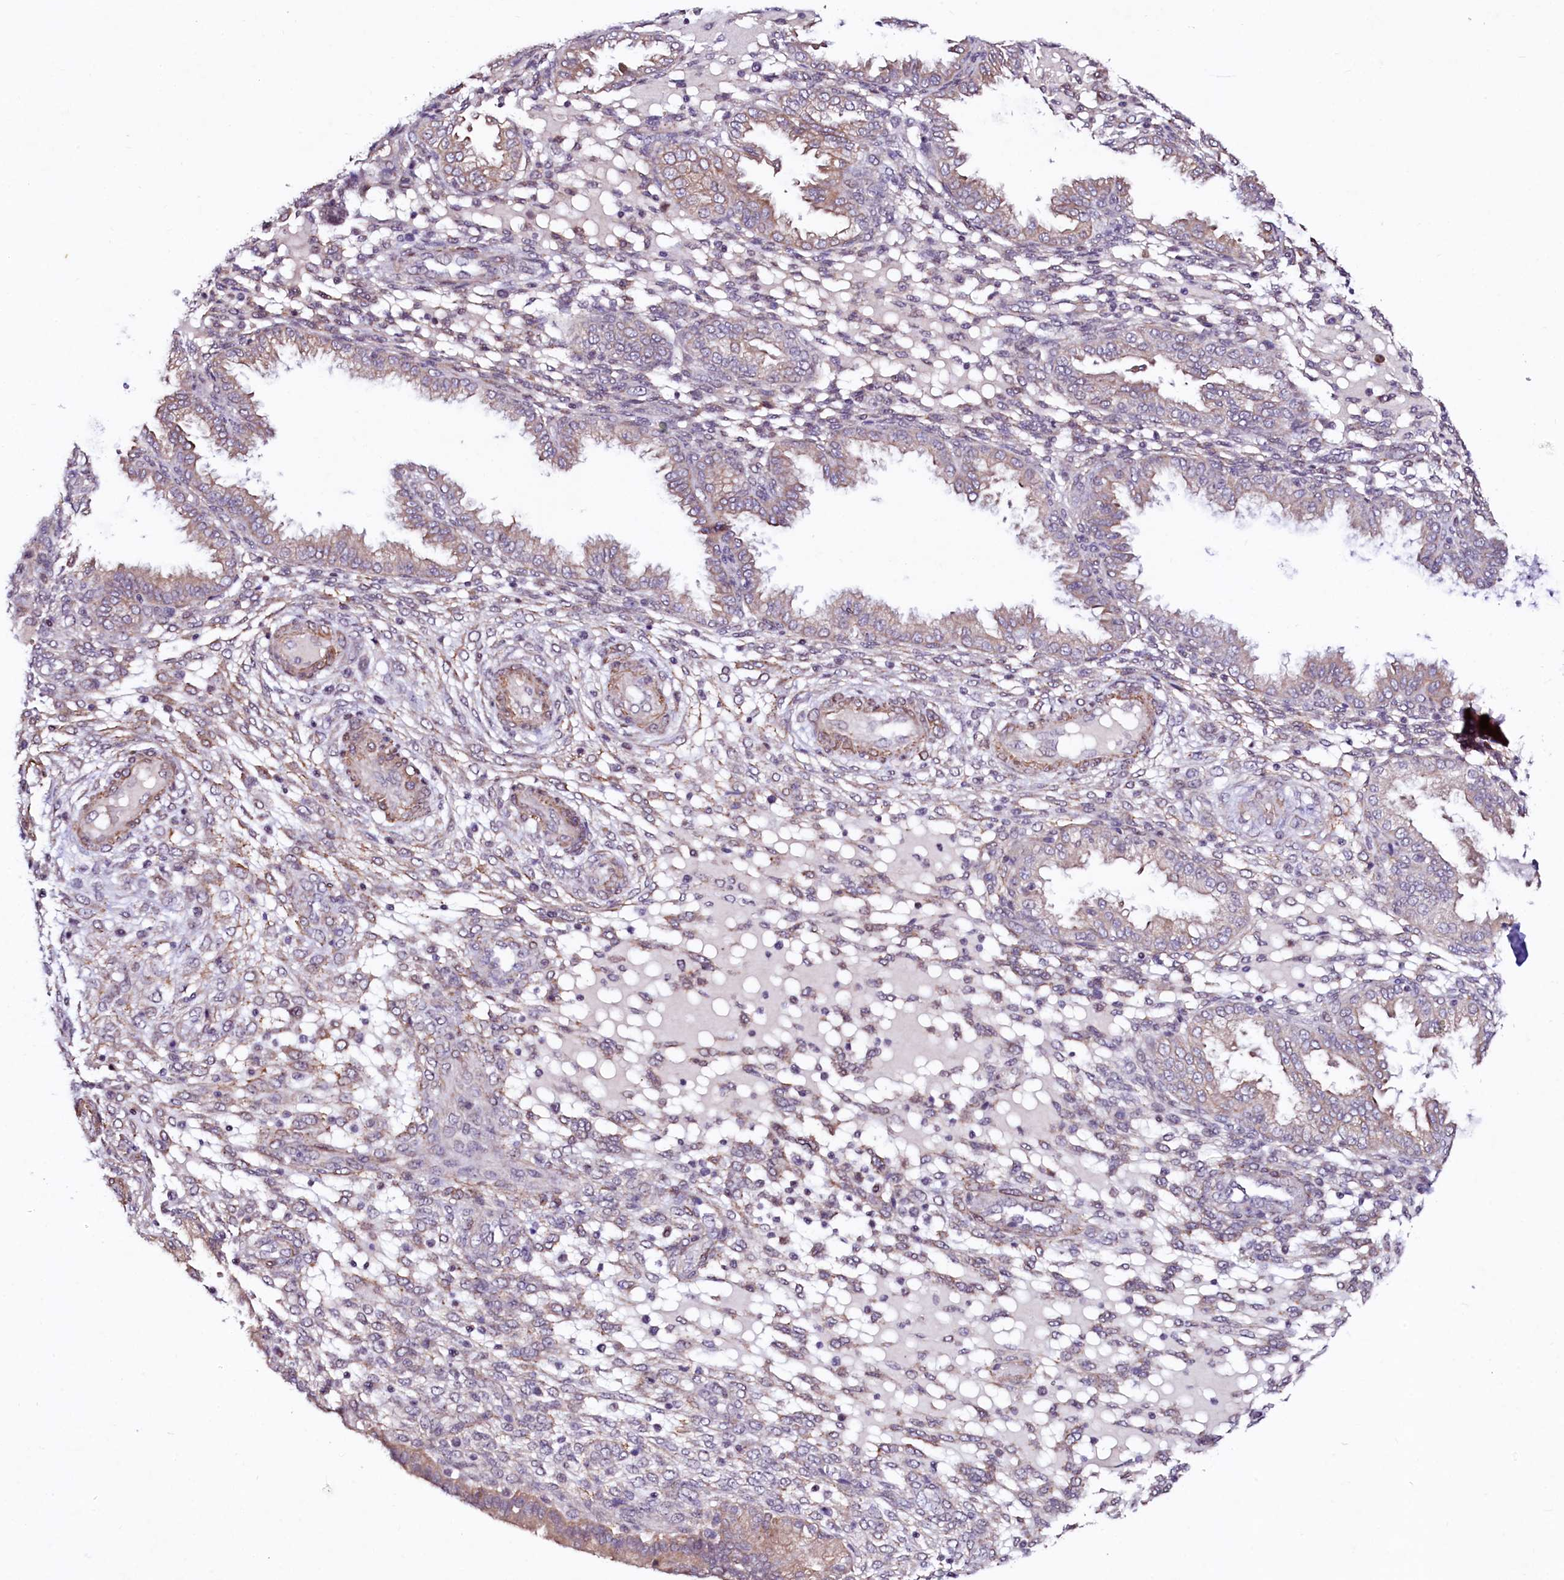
{"staining": {"intensity": "weak", "quantity": "25%-75%", "location": "cytoplasmic/membranous"}, "tissue": "endometrium", "cell_type": "Cells in endometrial stroma", "image_type": "normal", "snomed": [{"axis": "morphology", "description": "Normal tissue, NOS"}, {"axis": "topography", "description": "Endometrium"}], "caption": "Immunohistochemistry micrograph of unremarkable endometrium: endometrium stained using immunohistochemistry (IHC) shows low levels of weak protein expression localized specifically in the cytoplasmic/membranous of cells in endometrial stroma, appearing as a cytoplasmic/membranous brown color.", "gene": "GPR176", "patient": {"sex": "female", "age": 33}}